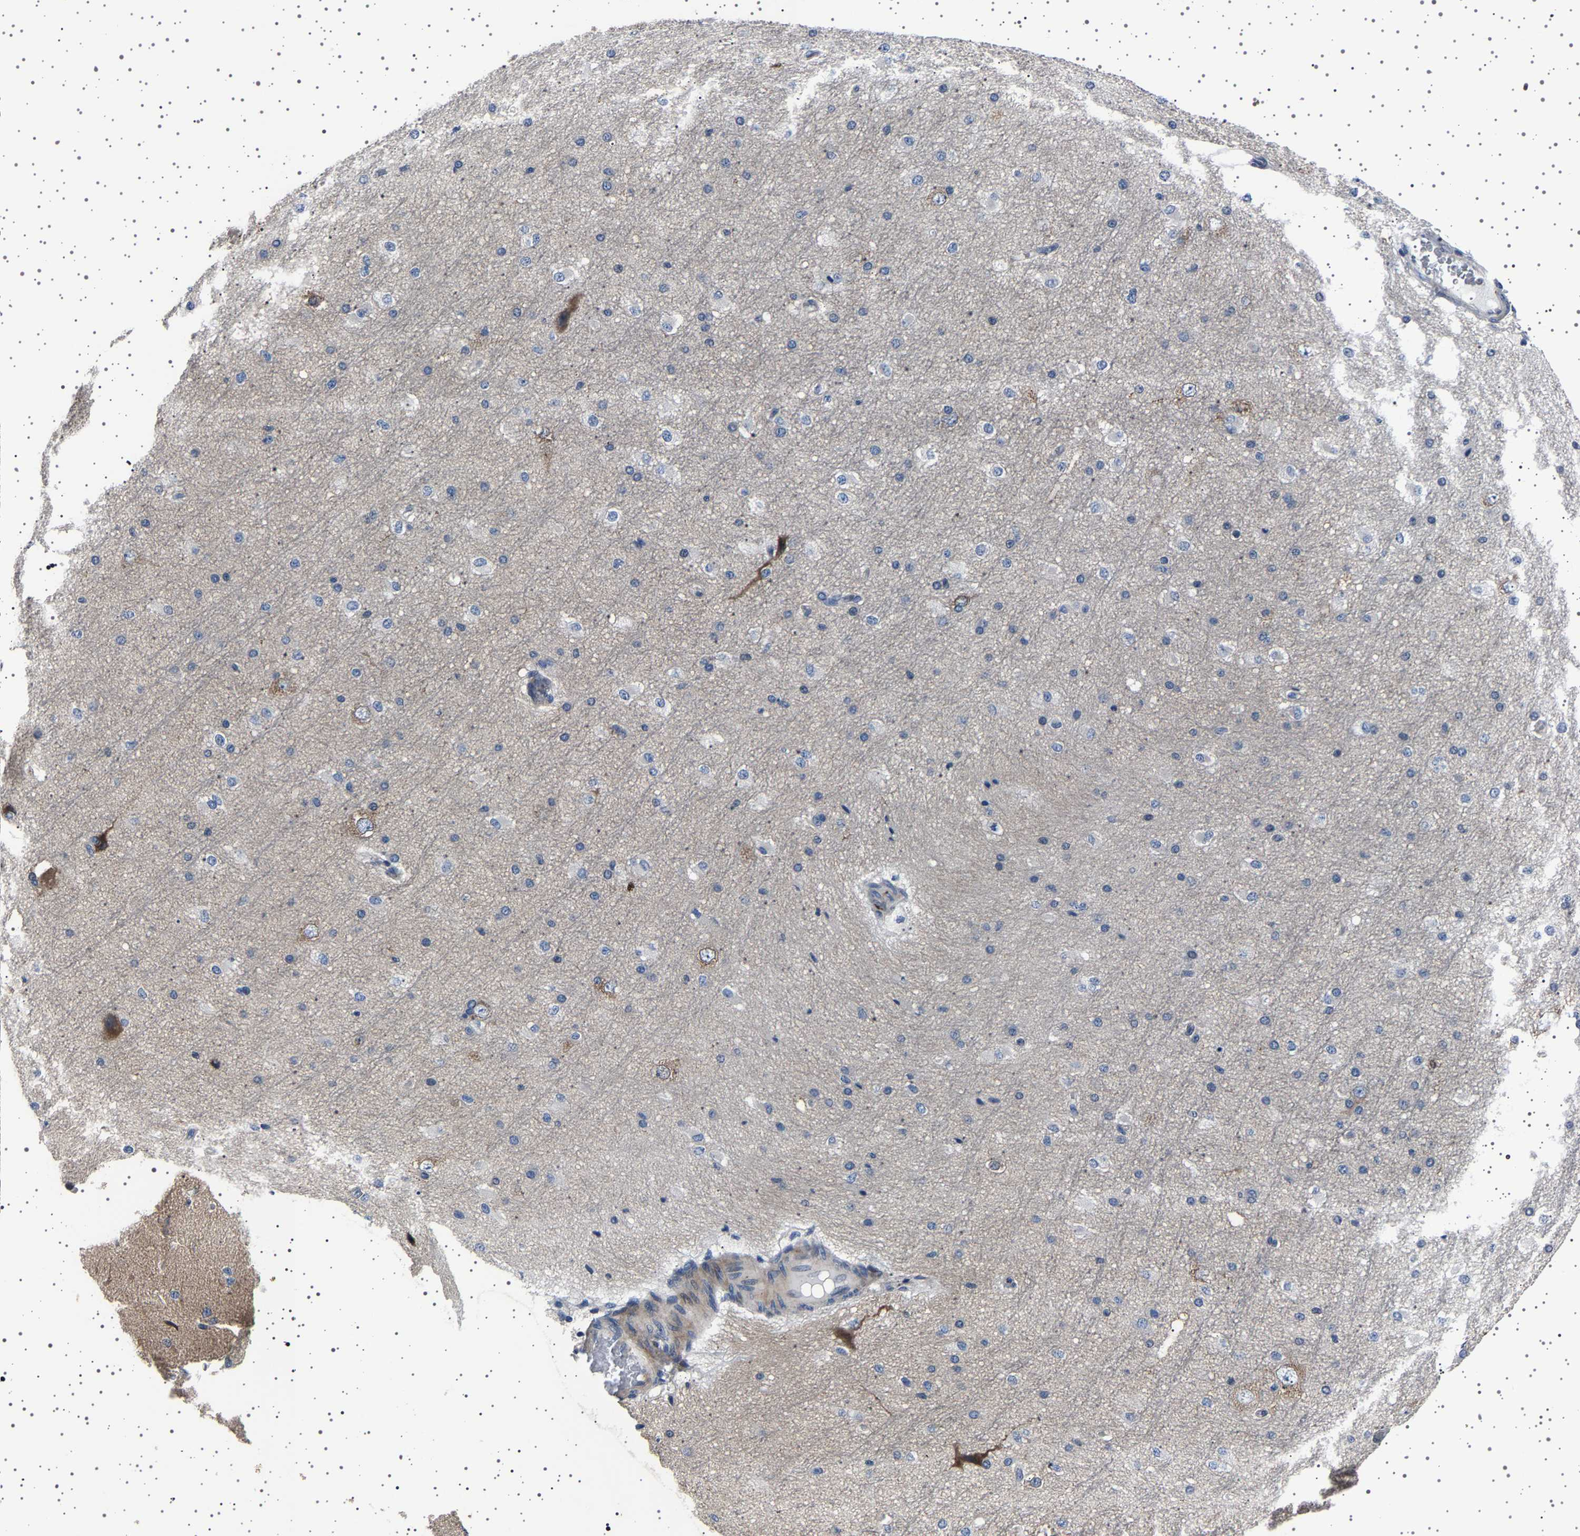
{"staining": {"intensity": "weak", "quantity": ">75%", "location": "cytoplasmic/membranous"}, "tissue": "cerebral cortex", "cell_type": "Endothelial cells", "image_type": "normal", "snomed": [{"axis": "morphology", "description": "Normal tissue, NOS"}, {"axis": "morphology", "description": "Developmental malformation"}, {"axis": "topography", "description": "Cerebral cortex"}], "caption": "A low amount of weak cytoplasmic/membranous expression is appreciated in about >75% of endothelial cells in normal cerebral cortex.", "gene": "PAK5", "patient": {"sex": "female", "age": 30}}